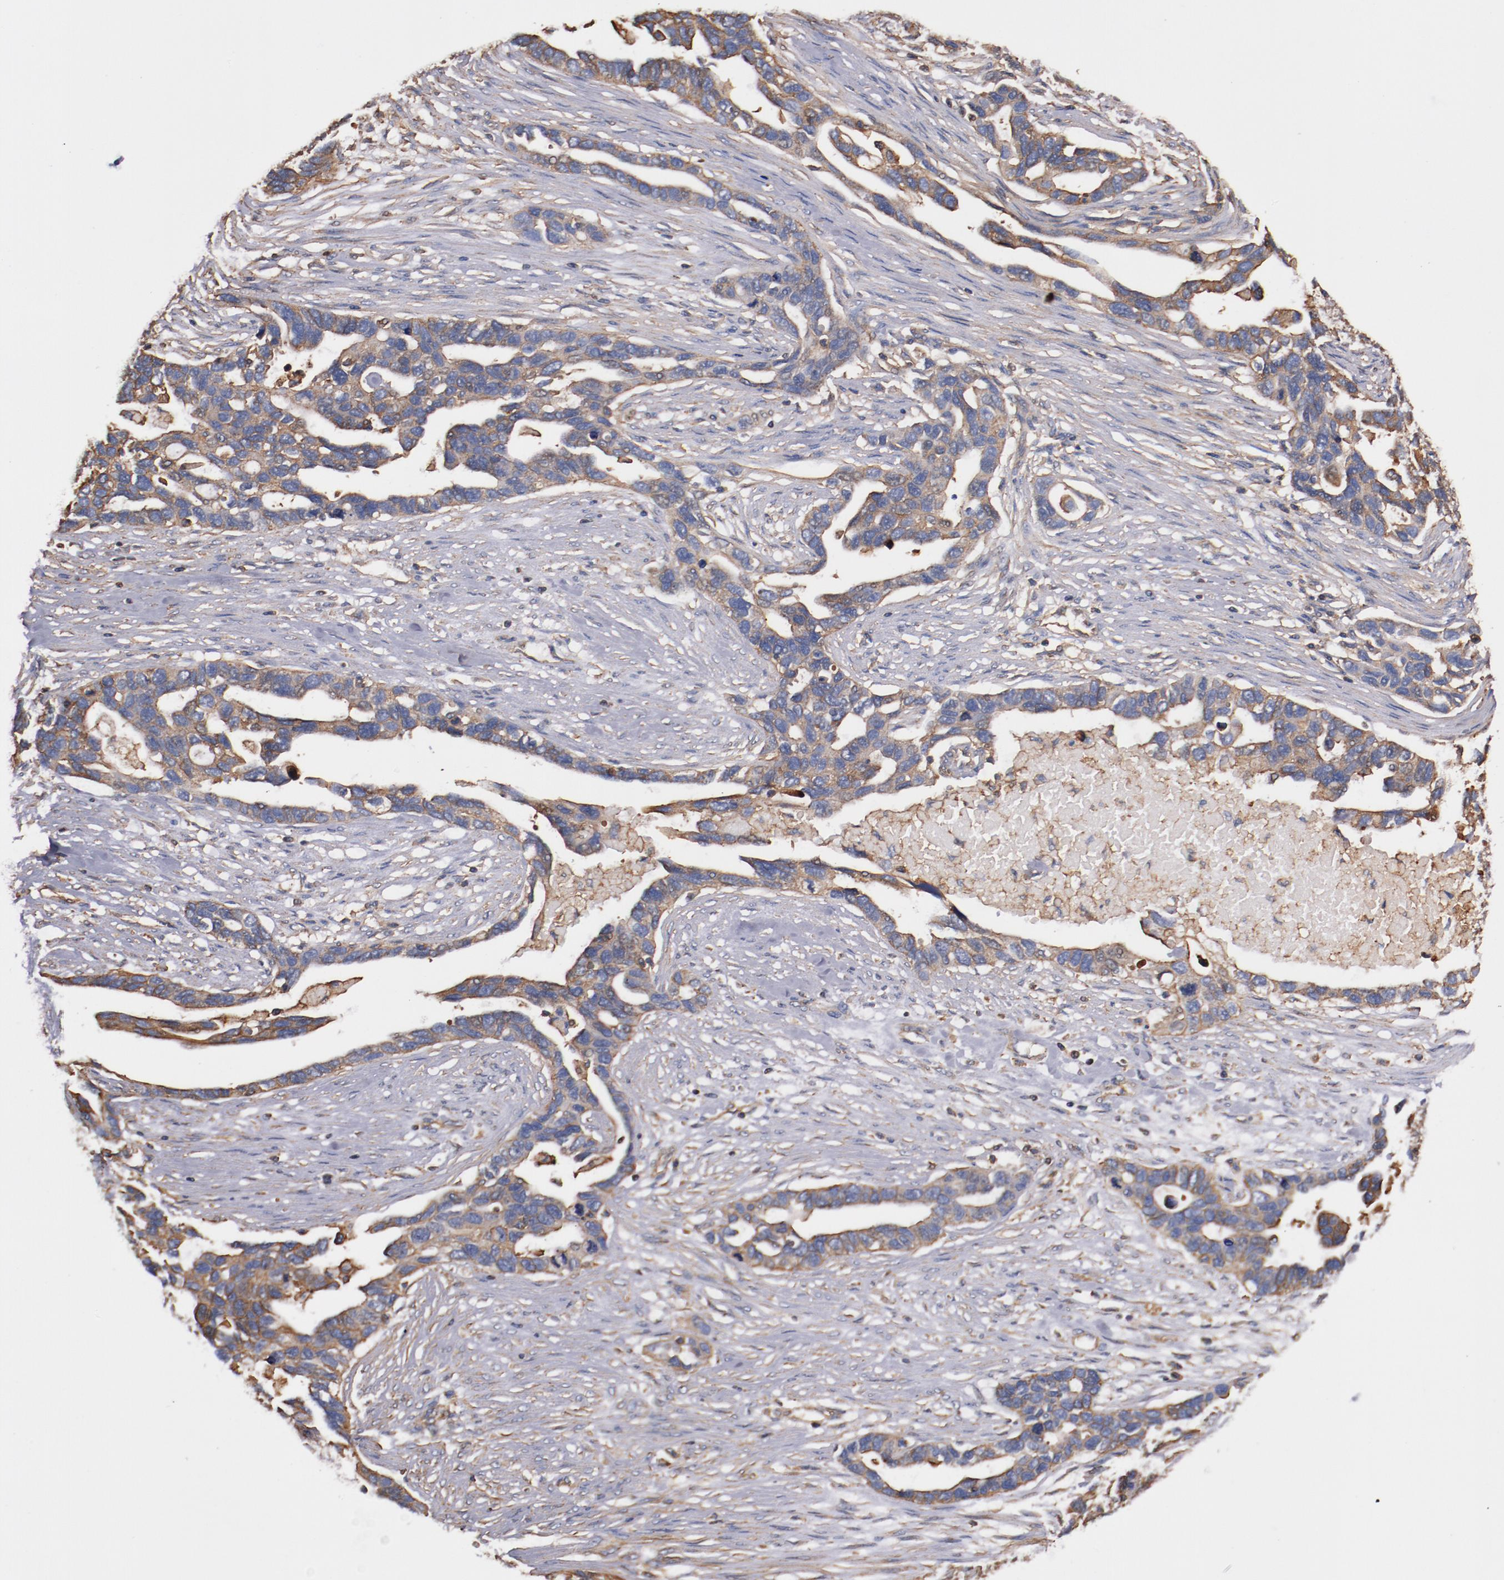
{"staining": {"intensity": "weak", "quantity": ">75%", "location": "cytoplasmic/membranous"}, "tissue": "ovarian cancer", "cell_type": "Tumor cells", "image_type": "cancer", "snomed": [{"axis": "morphology", "description": "Cystadenocarcinoma, serous, NOS"}, {"axis": "topography", "description": "Ovary"}], "caption": "This is a histology image of immunohistochemistry (IHC) staining of serous cystadenocarcinoma (ovarian), which shows weak staining in the cytoplasmic/membranous of tumor cells.", "gene": "TMOD3", "patient": {"sex": "female", "age": 54}}